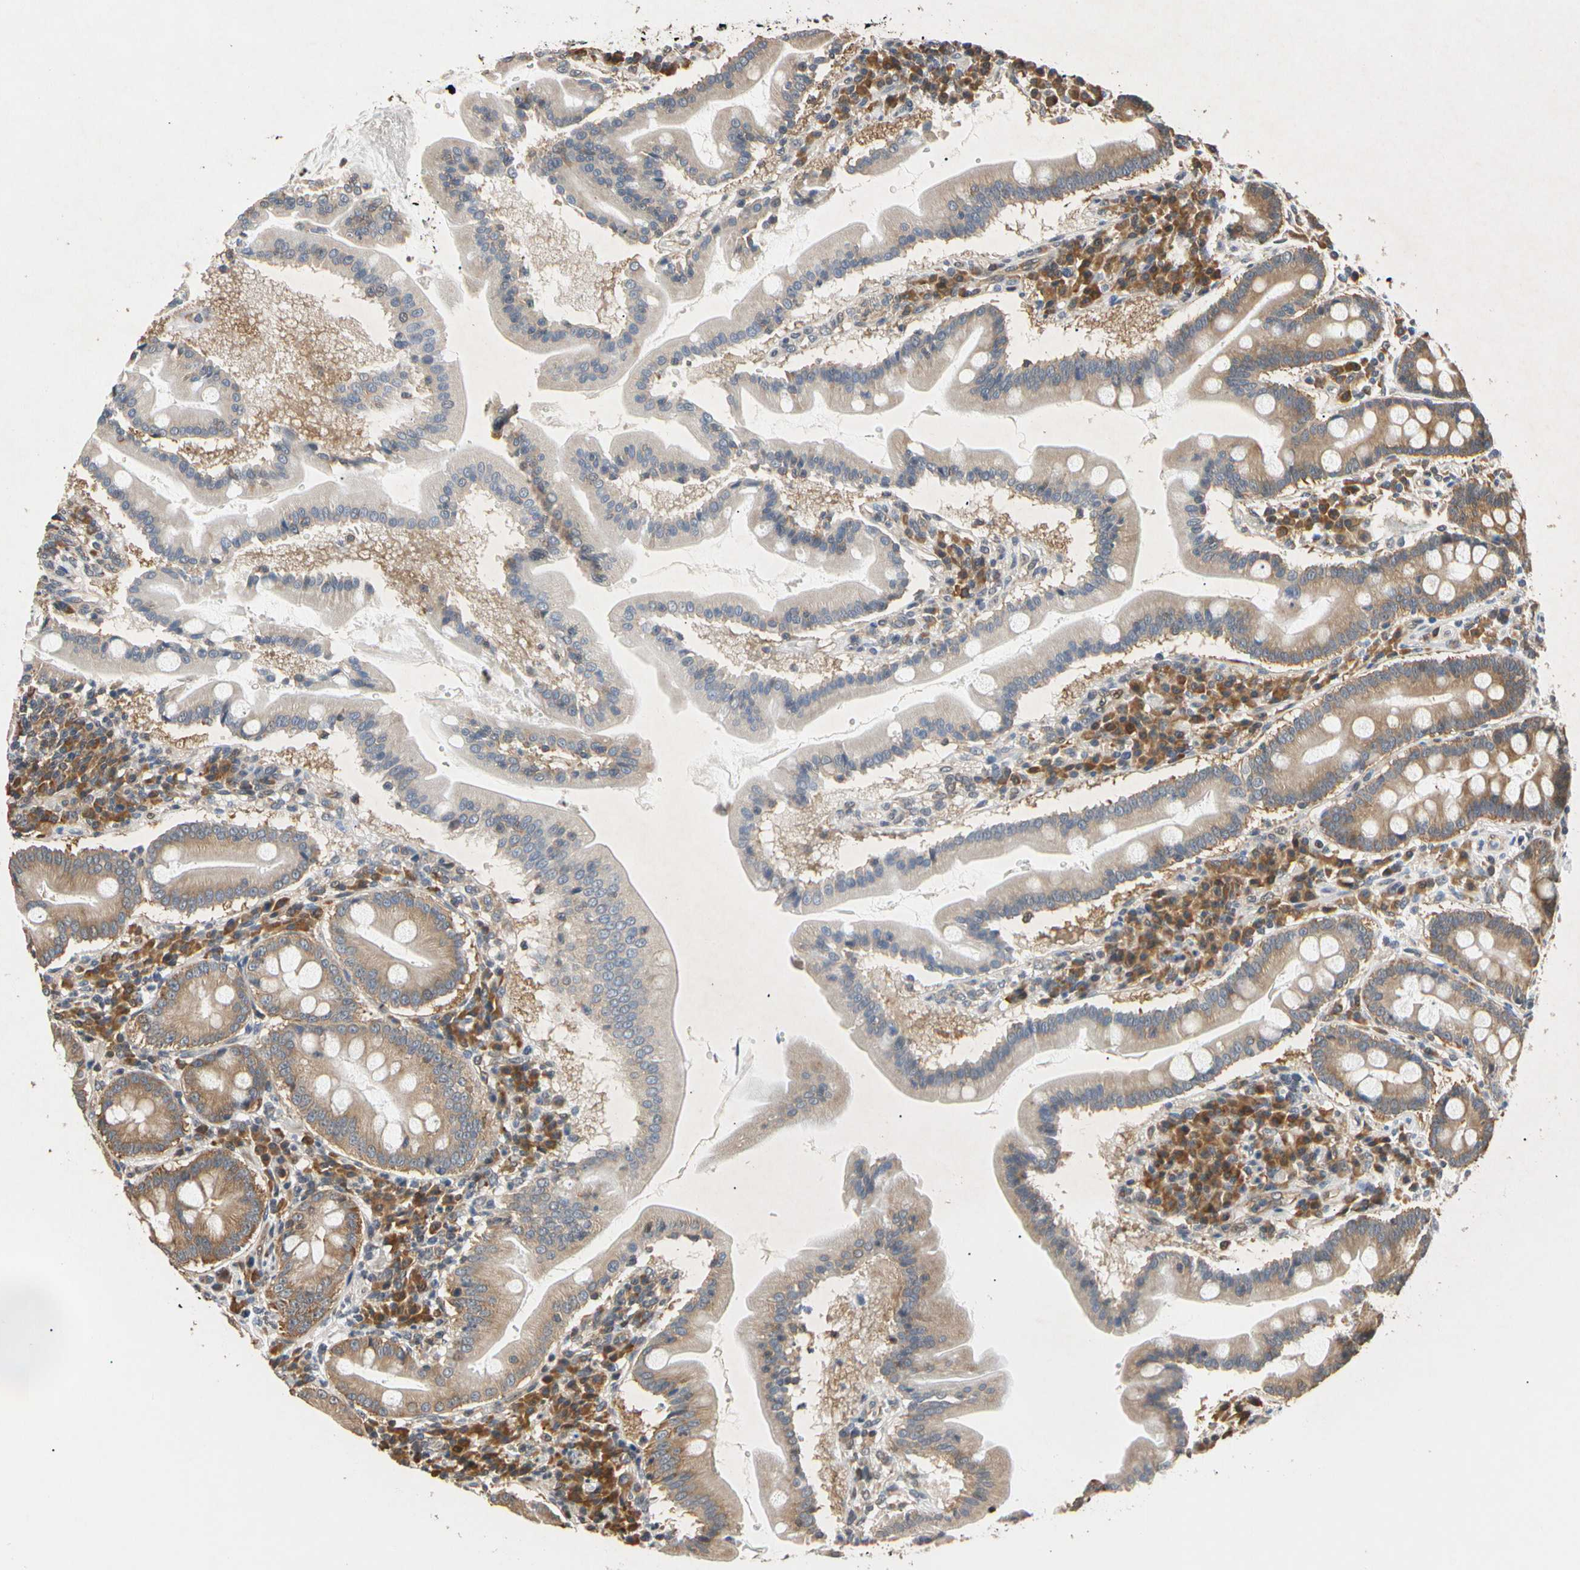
{"staining": {"intensity": "moderate", "quantity": "25%-75%", "location": "cytoplasmic/membranous,nuclear"}, "tissue": "duodenum", "cell_type": "Glandular cells", "image_type": "normal", "snomed": [{"axis": "morphology", "description": "Normal tissue, NOS"}, {"axis": "topography", "description": "Duodenum"}], "caption": "A high-resolution histopathology image shows immunohistochemistry (IHC) staining of benign duodenum, which displays moderate cytoplasmic/membranous,nuclear positivity in about 25%-75% of glandular cells. (IHC, brightfield microscopy, high magnification).", "gene": "EIF1AX", "patient": {"sex": "male", "age": 50}}